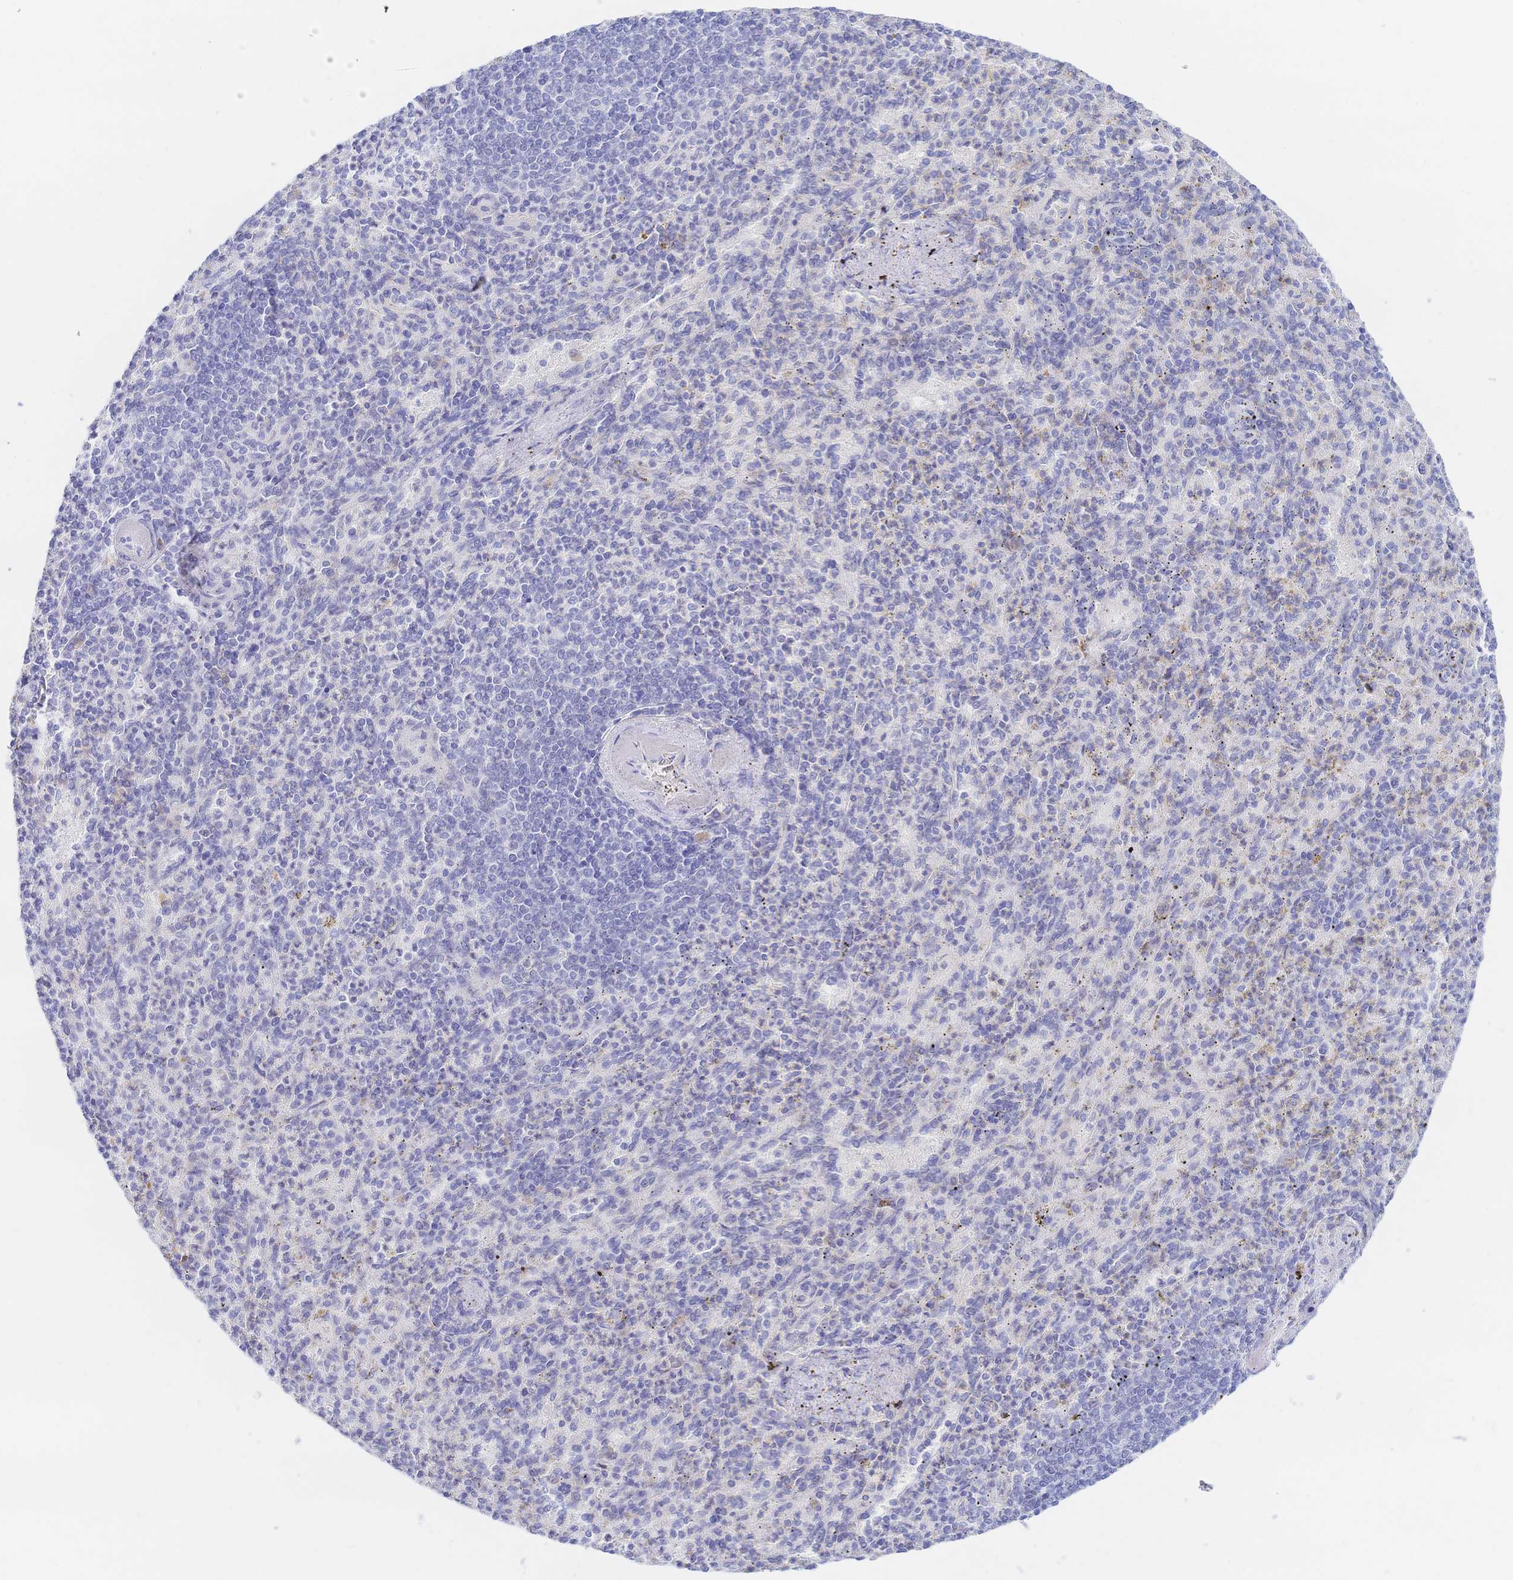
{"staining": {"intensity": "negative", "quantity": "none", "location": "none"}, "tissue": "spleen", "cell_type": "Cells in red pulp", "image_type": "normal", "snomed": [{"axis": "morphology", "description": "Normal tissue, NOS"}, {"axis": "topography", "description": "Spleen"}], "caption": "An image of human spleen is negative for staining in cells in red pulp. (DAB IHC visualized using brightfield microscopy, high magnification).", "gene": "SIAH3", "patient": {"sex": "female", "age": 74}}